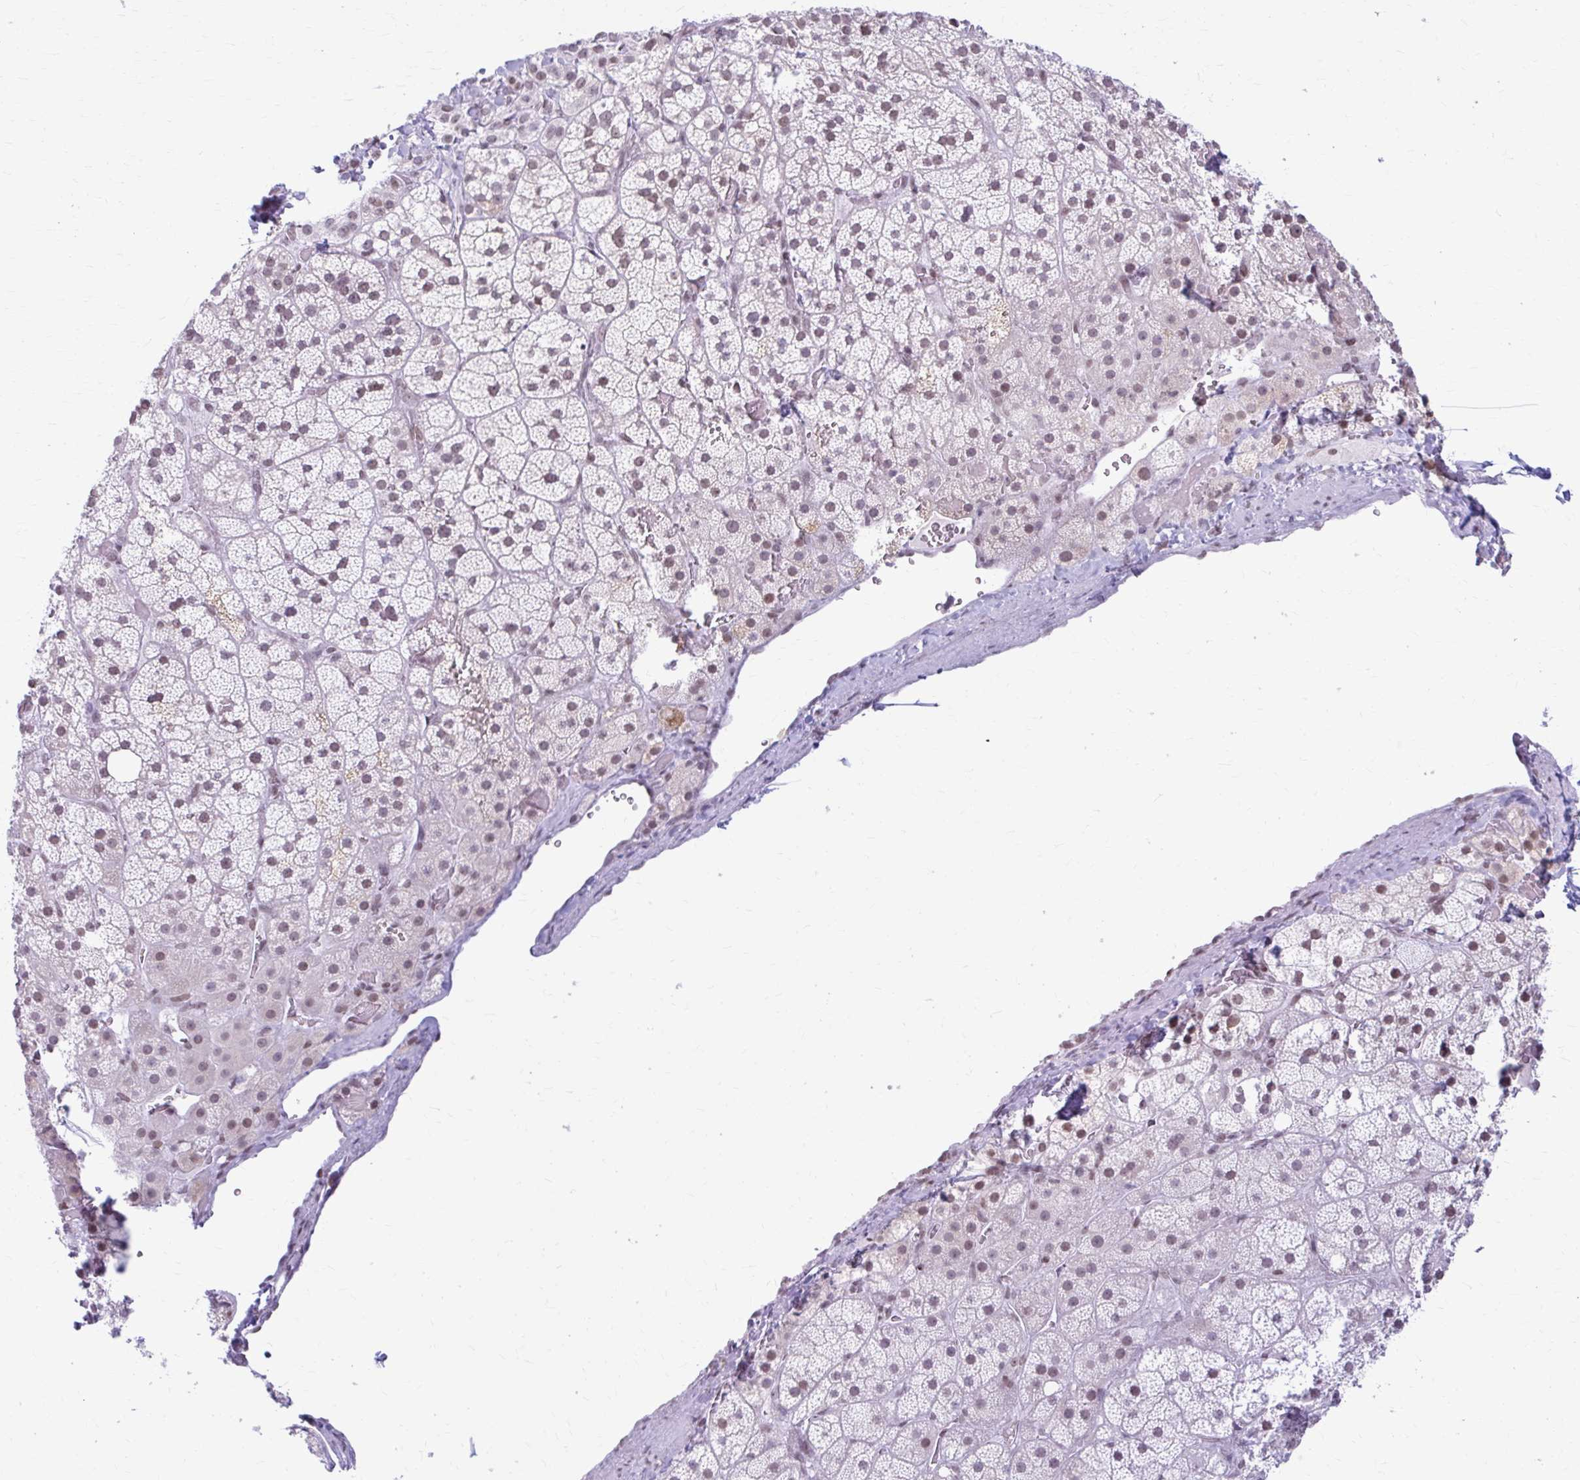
{"staining": {"intensity": "moderate", "quantity": "25%-75%", "location": "nuclear"}, "tissue": "adrenal gland", "cell_type": "Glandular cells", "image_type": "normal", "snomed": [{"axis": "morphology", "description": "Normal tissue, NOS"}, {"axis": "topography", "description": "Adrenal gland"}], "caption": "IHC histopathology image of benign adrenal gland: human adrenal gland stained using immunohistochemistry shows medium levels of moderate protein expression localized specifically in the nuclear of glandular cells, appearing as a nuclear brown color.", "gene": "PABIR1", "patient": {"sex": "male", "age": 57}}